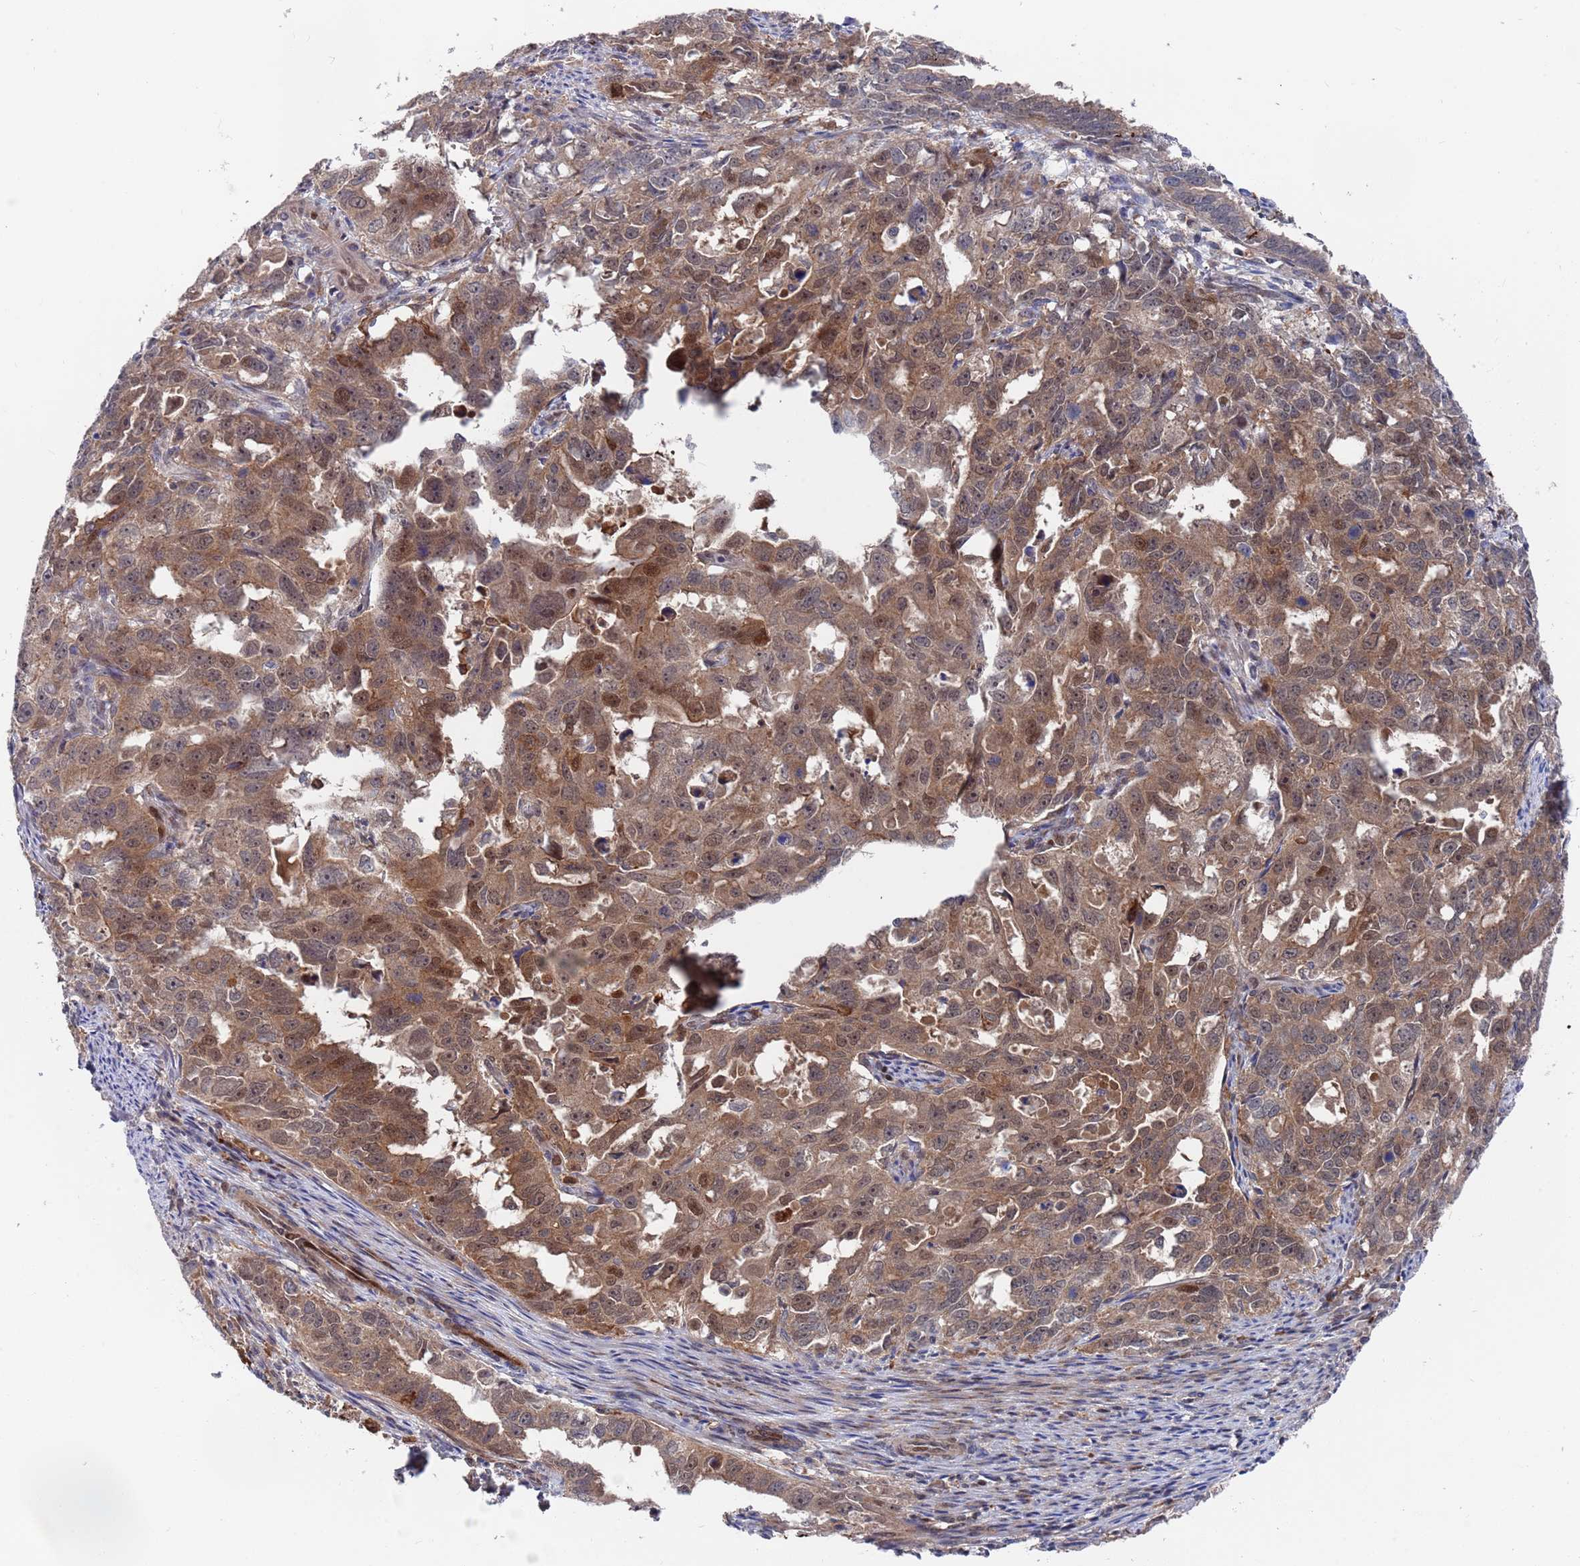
{"staining": {"intensity": "moderate", "quantity": ">75%", "location": "cytoplasmic/membranous,nuclear"}, "tissue": "endometrial cancer", "cell_type": "Tumor cells", "image_type": "cancer", "snomed": [{"axis": "morphology", "description": "Adenocarcinoma, NOS"}, {"axis": "topography", "description": "Endometrium"}], "caption": "The image displays immunohistochemical staining of endometrial adenocarcinoma. There is moderate cytoplasmic/membranous and nuclear positivity is appreciated in approximately >75% of tumor cells. (Brightfield microscopy of DAB IHC at high magnification).", "gene": "TMBIM6", "patient": {"sex": "female", "age": 65}}